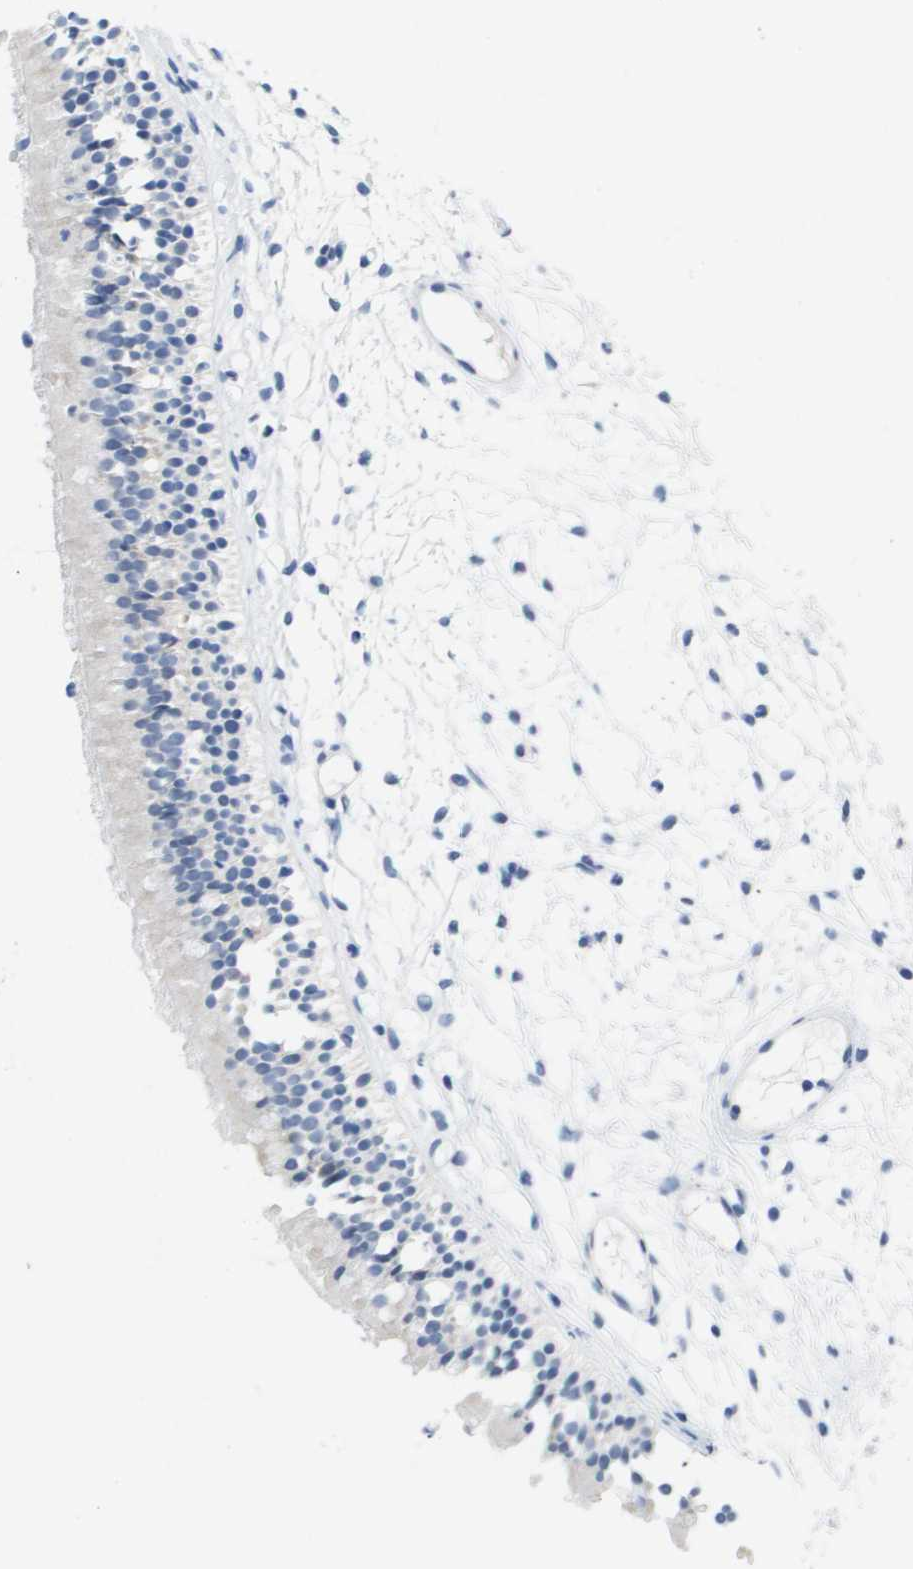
{"staining": {"intensity": "negative", "quantity": "none", "location": "none"}, "tissue": "nasopharynx", "cell_type": "Respiratory epithelial cells", "image_type": "normal", "snomed": [{"axis": "morphology", "description": "Normal tissue, NOS"}, {"axis": "topography", "description": "Nasopharynx"}], "caption": "Immunohistochemistry (IHC) of benign human nasopharynx exhibits no expression in respiratory epithelial cells.", "gene": "FKBP4", "patient": {"sex": "female", "age": 54}}